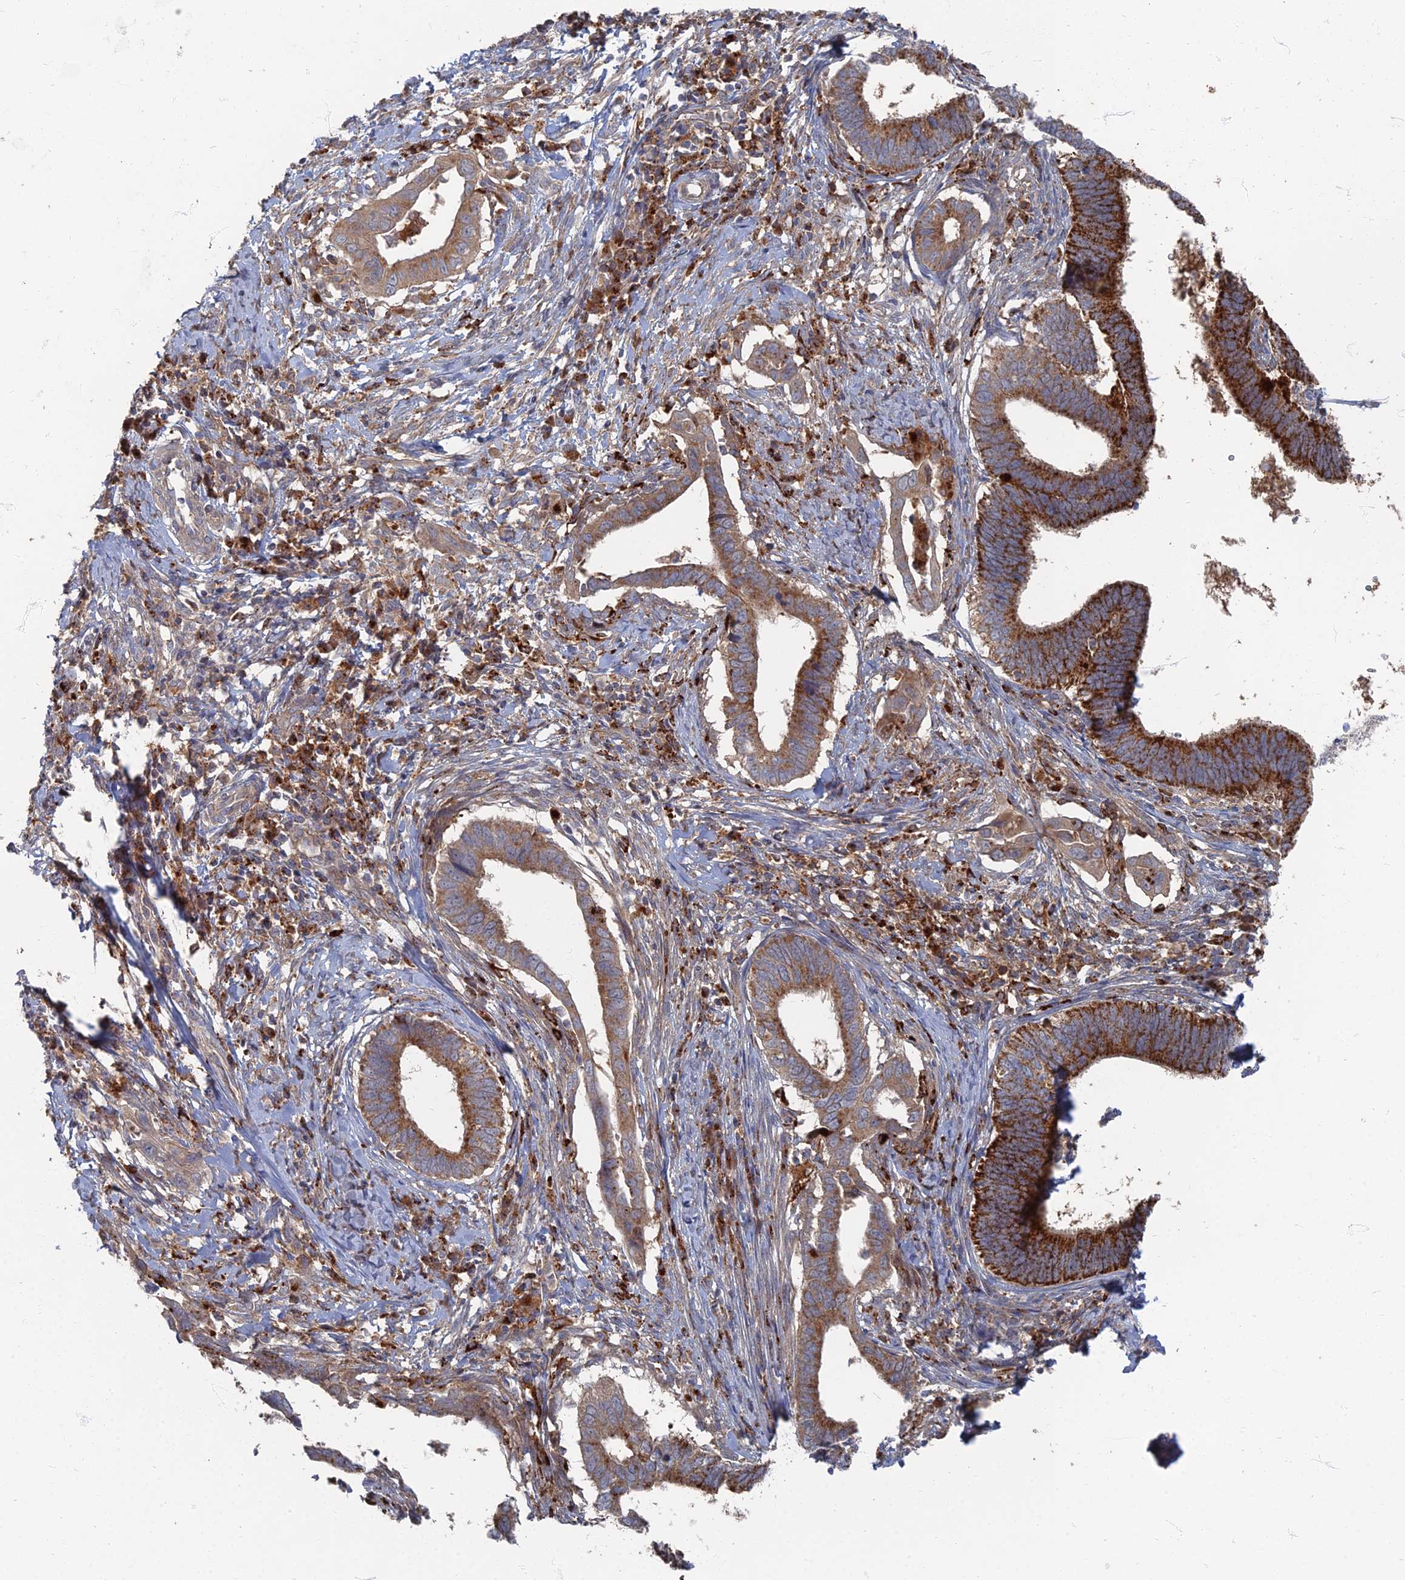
{"staining": {"intensity": "moderate", "quantity": ">75%", "location": "cytoplasmic/membranous"}, "tissue": "cervical cancer", "cell_type": "Tumor cells", "image_type": "cancer", "snomed": [{"axis": "morphology", "description": "Adenocarcinoma, NOS"}, {"axis": "topography", "description": "Cervix"}], "caption": "About >75% of tumor cells in human cervical adenocarcinoma reveal moderate cytoplasmic/membranous protein expression as visualized by brown immunohistochemical staining.", "gene": "PPCDC", "patient": {"sex": "female", "age": 42}}